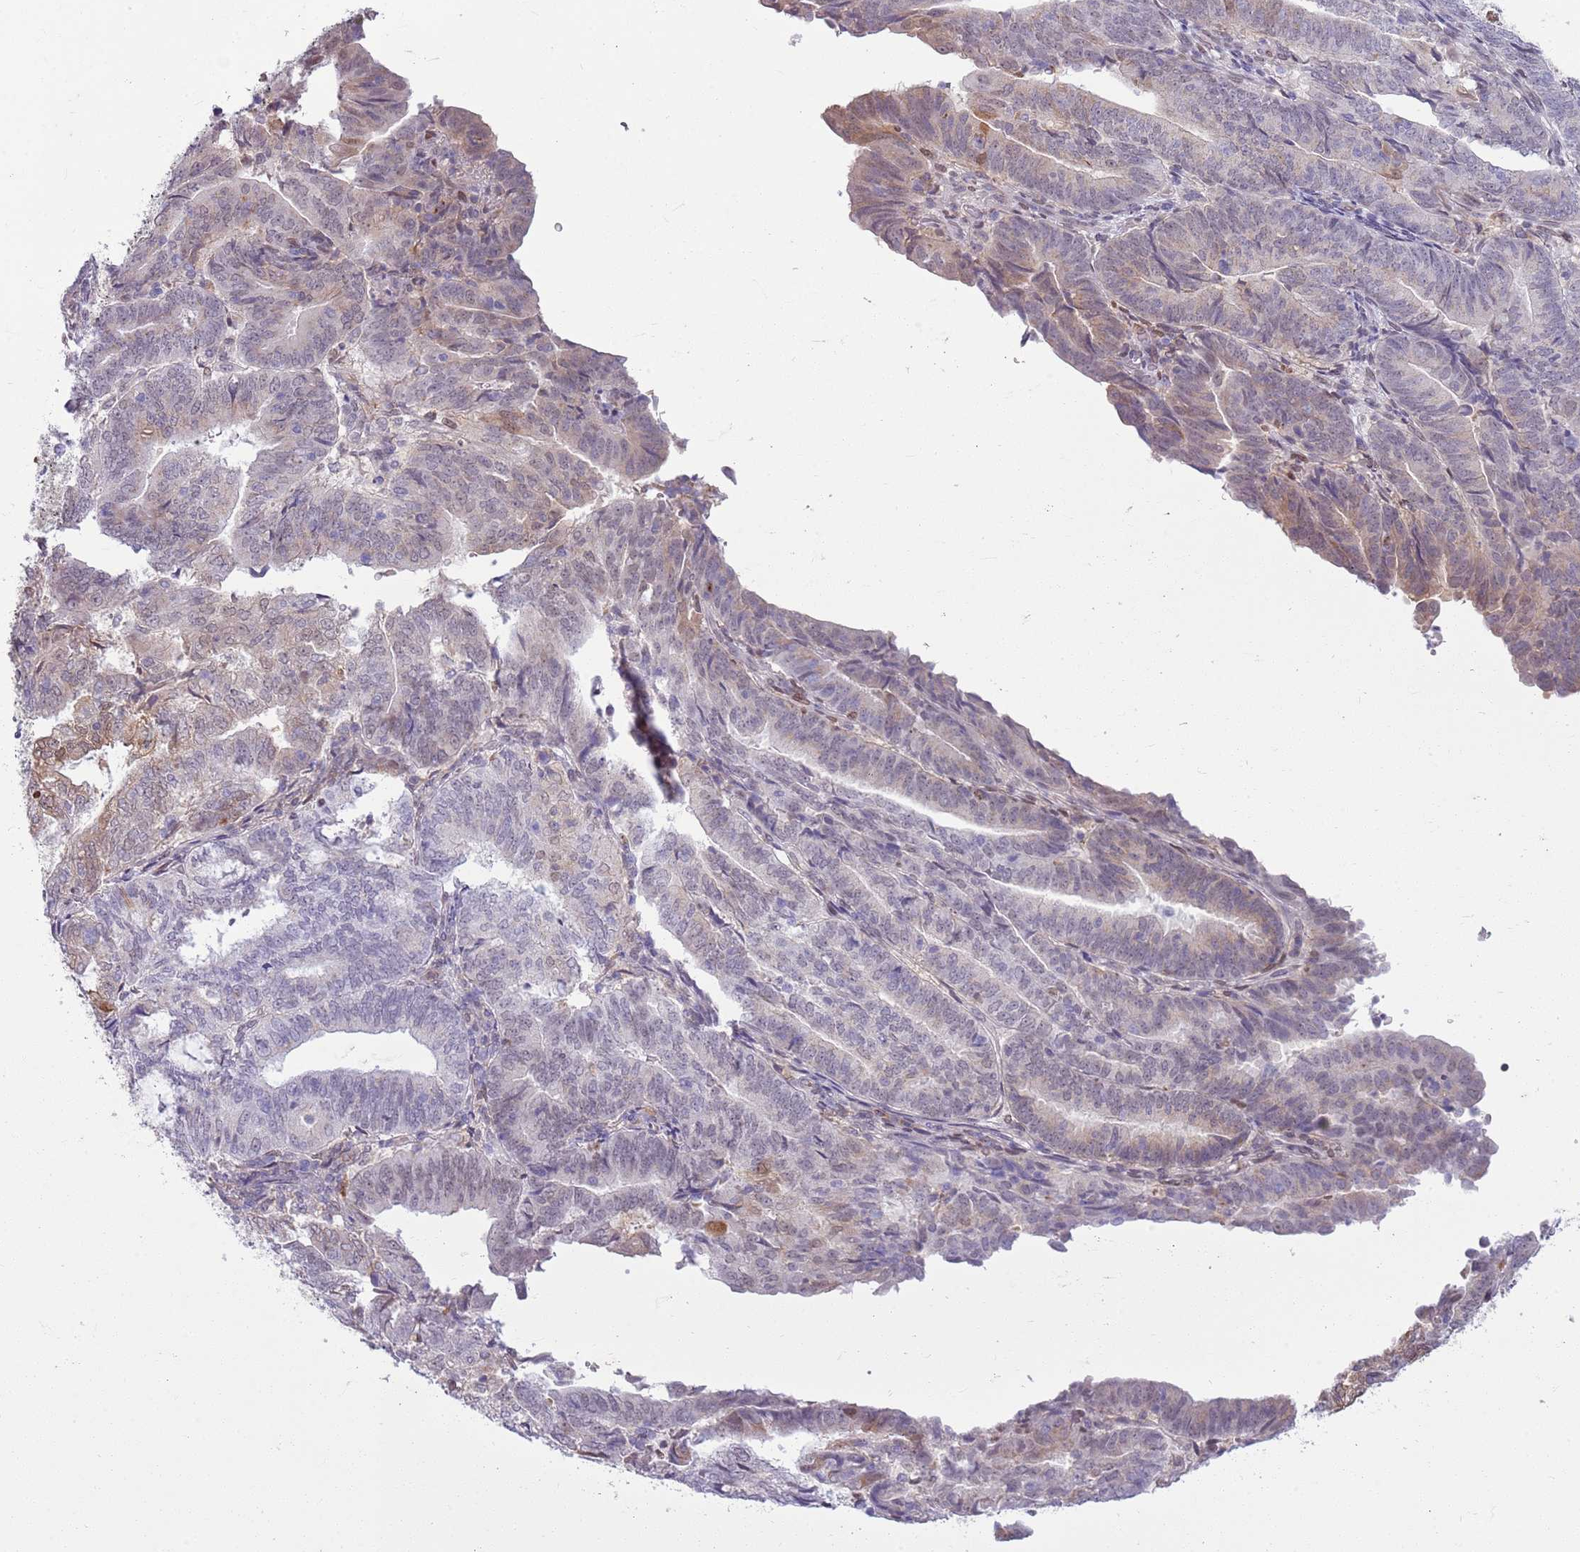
{"staining": {"intensity": "weak", "quantity": "<25%", "location": "cytoplasmic/membranous,nuclear"}, "tissue": "endometrial cancer", "cell_type": "Tumor cells", "image_type": "cancer", "snomed": [{"axis": "morphology", "description": "Adenocarcinoma, NOS"}, {"axis": "topography", "description": "Endometrium"}], "caption": "The IHC image has no significant expression in tumor cells of endometrial adenocarcinoma tissue.", "gene": "DHX32", "patient": {"sex": "female", "age": 70}}